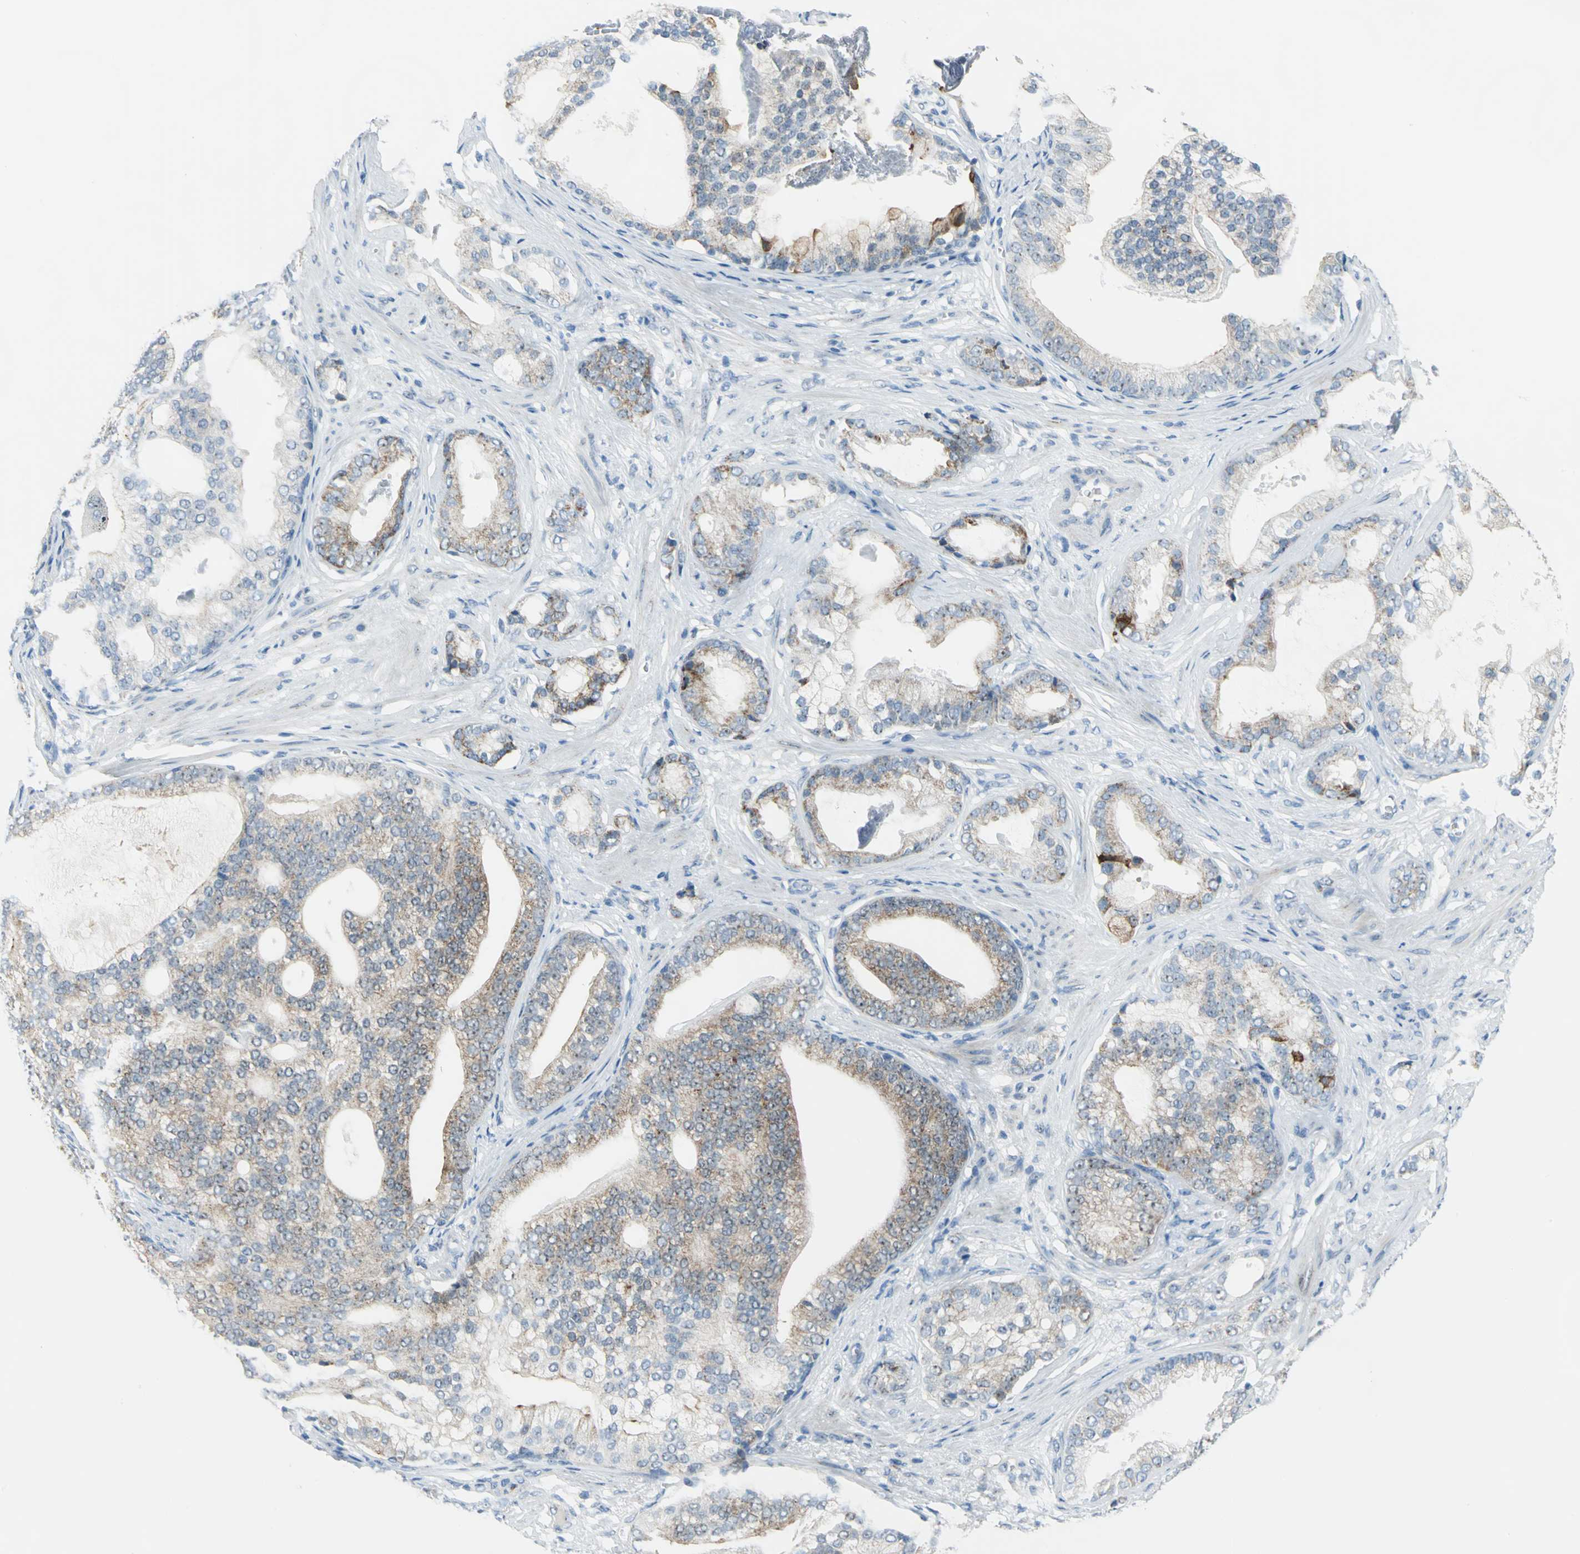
{"staining": {"intensity": "weak", "quantity": "25%-75%", "location": "cytoplasmic/membranous"}, "tissue": "prostate cancer", "cell_type": "Tumor cells", "image_type": "cancer", "snomed": [{"axis": "morphology", "description": "Adenocarcinoma, Low grade"}, {"axis": "topography", "description": "Prostate"}], "caption": "There is low levels of weak cytoplasmic/membranous expression in tumor cells of prostate cancer, as demonstrated by immunohistochemical staining (brown color).", "gene": "MUC4", "patient": {"sex": "male", "age": 58}}